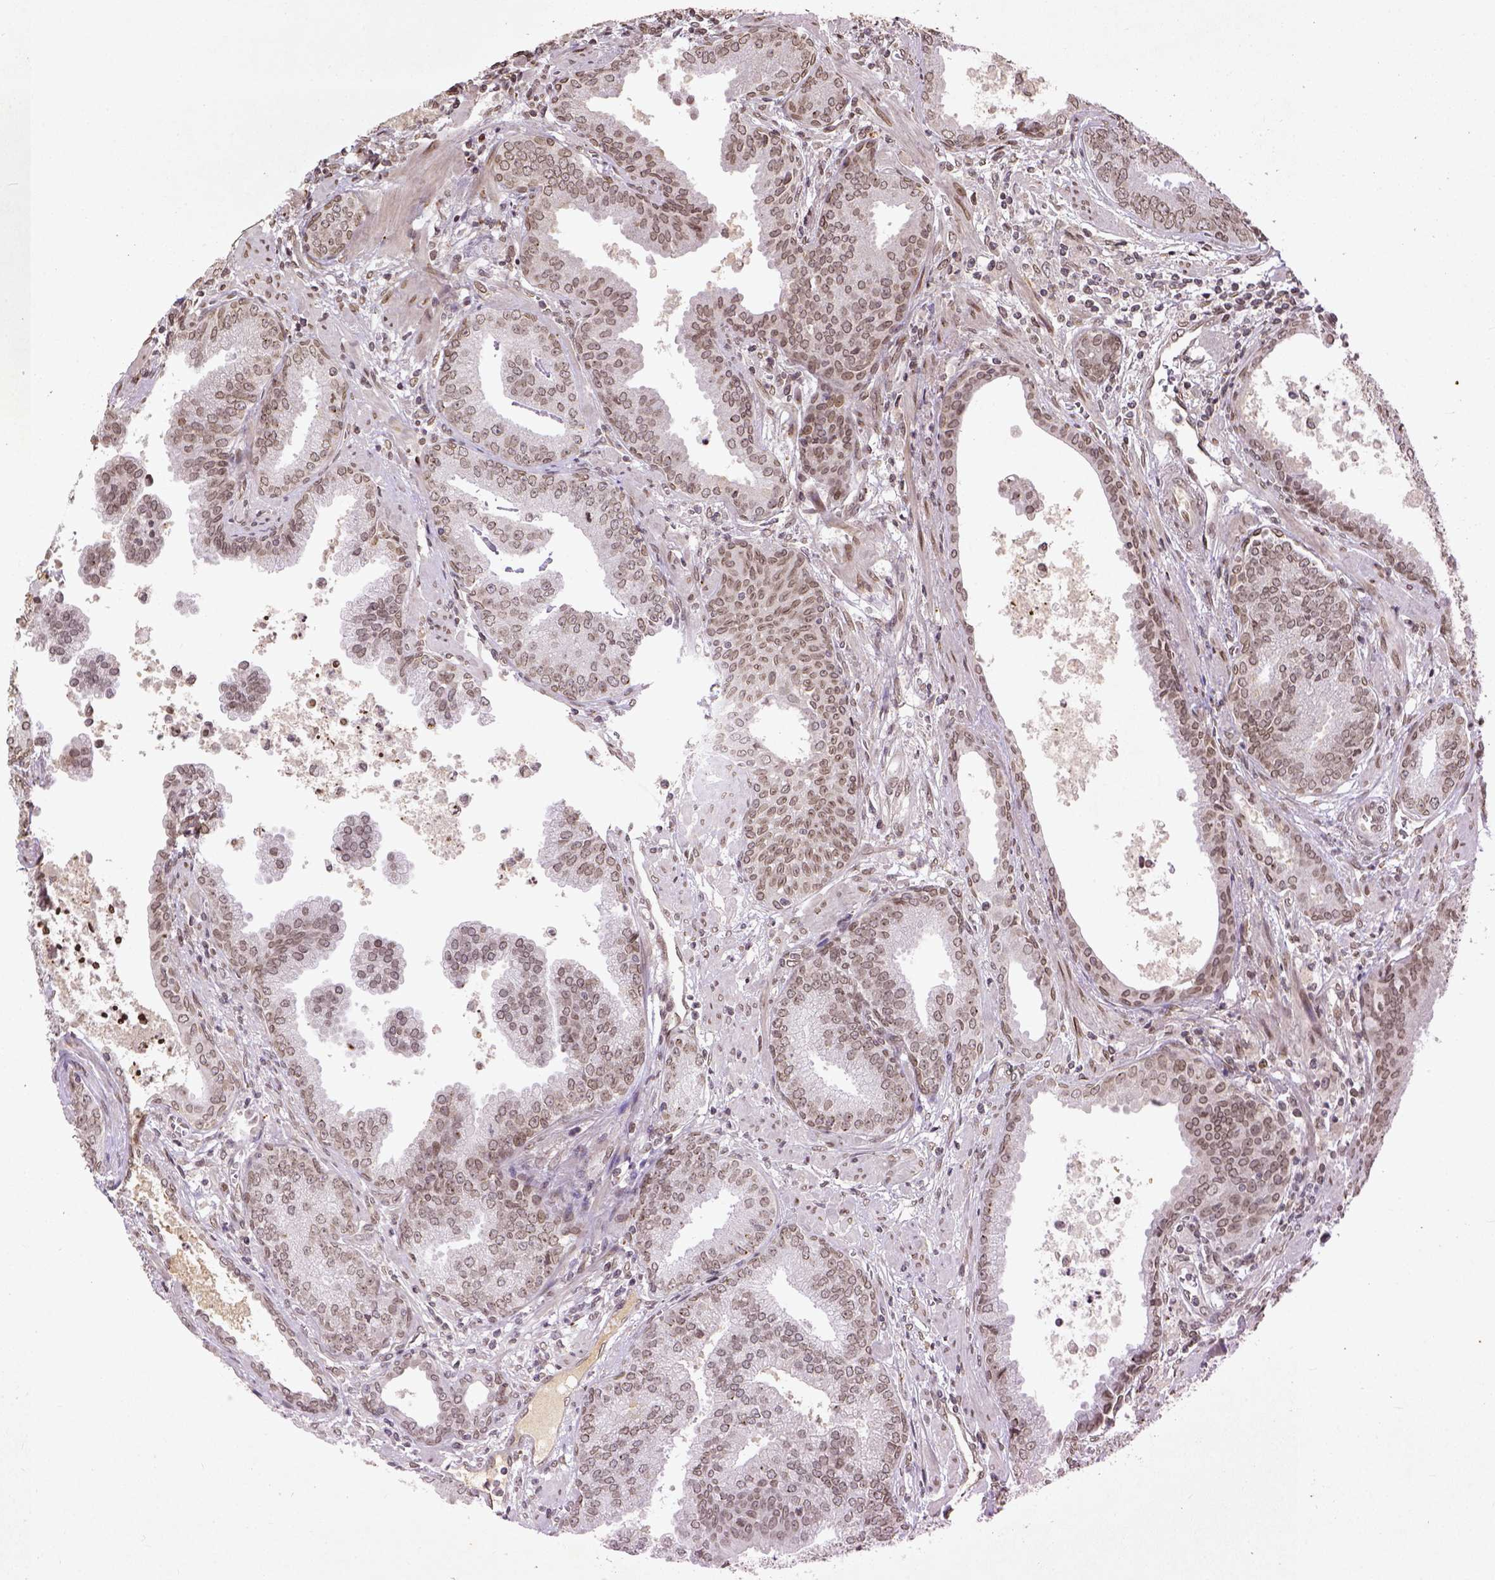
{"staining": {"intensity": "weak", "quantity": ">75%", "location": "nuclear"}, "tissue": "prostate cancer", "cell_type": "Tumor cells", "image_type": "cancer", "snomed": [{"axis": "morphology", "description": "Adenocarcinoma, NOS"}, {"axis": "topography", "description": "Prostate"}], "caption": "Tumor cells exhibit low levels of weak nuclear positivity in approximately >75% of cells in adenocarcinoma (prostate). (DAB (3,3'-diaminobenzidine) = brown stain, brightfield microscopy at high magnification).", "gene": "BANF1", "patient": {"sex": "male", "age": 64}}